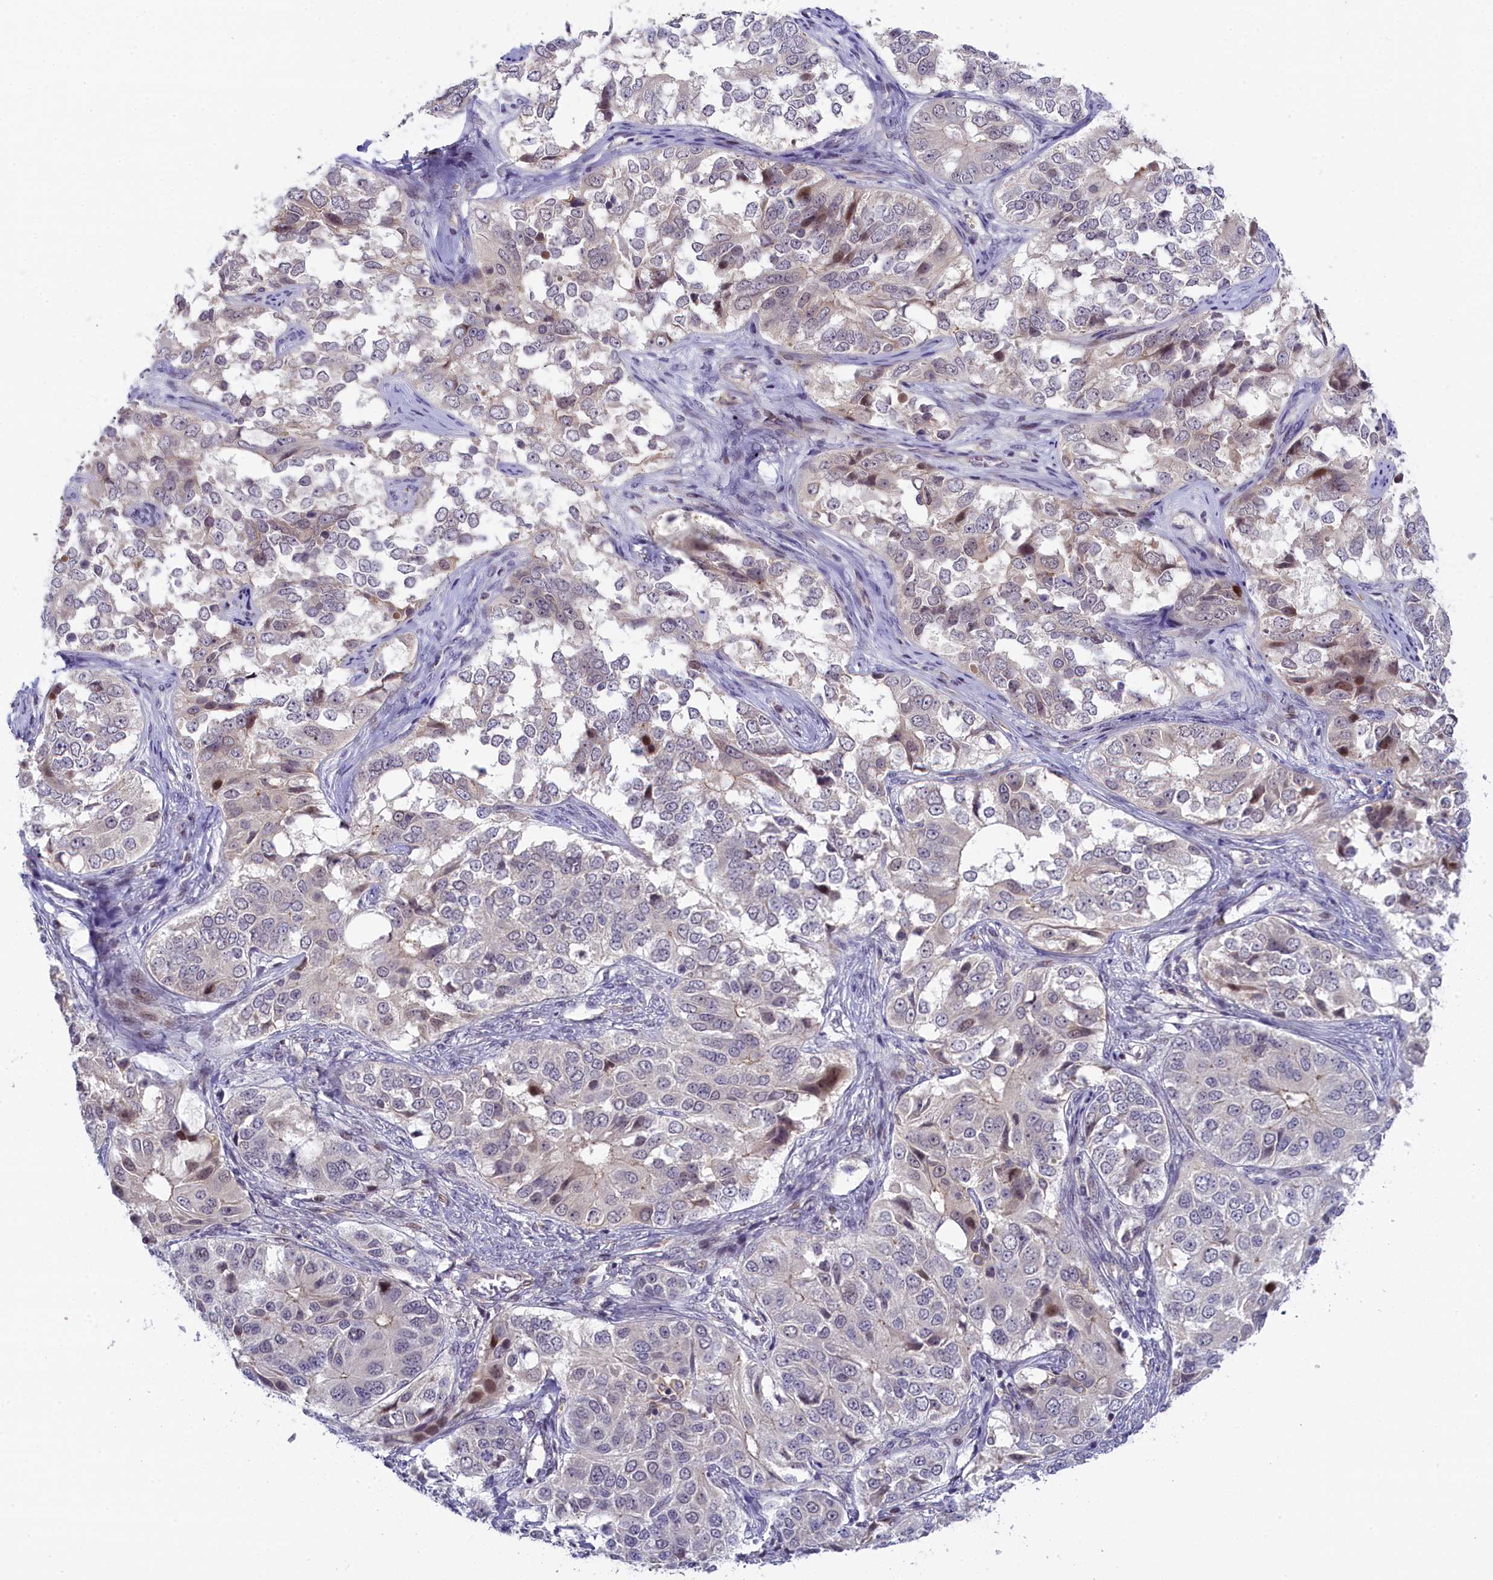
{"staining": {"intensity": "negative", "quantity": "none", "location": "none"}, "tissue": "ovarian cancer", "cell_type": "Tumor cells", "image_type": "cancer", "snomed": [{"axis": "morphology", "description": "Carcinoma, endometroid"}, {"axis": "topography", "description": "Ovary"}], "caption": "Tumor cells show no significant protein expression in endometroid carcinoma (ovarian).", "gene": "CCL23", "patient": {"sex": "female", "age": 51}}